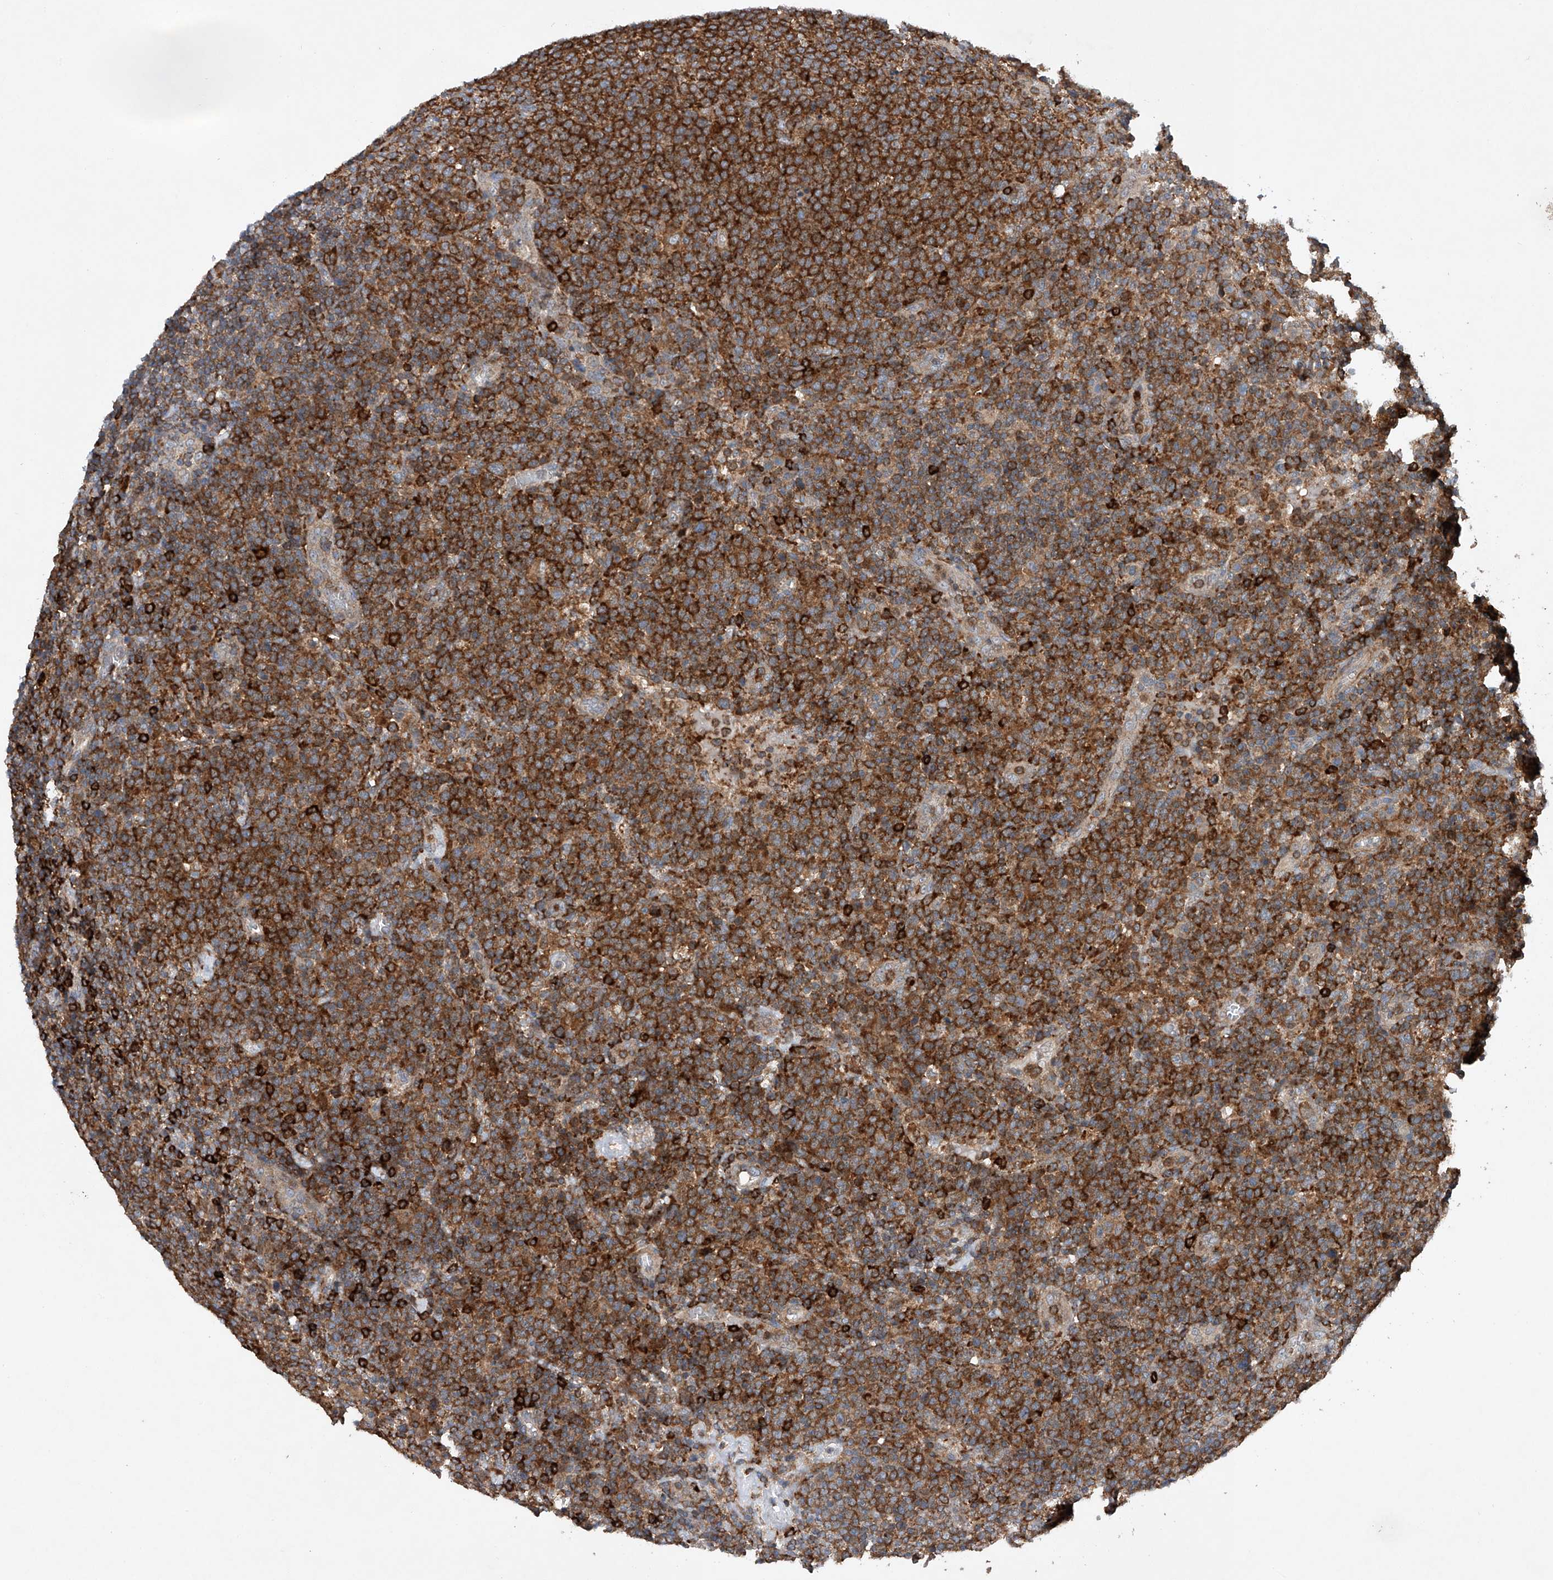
{"staining": {"intensity": "strong", "quantity": ">75%", "location": "cytoplasmic/membranous"}, "tissue": "lymphoma", "cell_type": "Tumor cells", "image_type": "cancer", "snomed": [{"axis": "morphology", "description": "Malignant lymphoma, non-Hodgkin's type, High grade"}, {"axis": "topography", "description": "Lymph node"}], "caption": "Malignant lymphoma, non-Hodgkin's type (high-grade) stained for a protein (brown) reveals strong cytoplasmic/membranous positive staining in about >75% of tumor cells.", "gene": "CEP85L", "patient": {"sex": "male", "age": 61}}